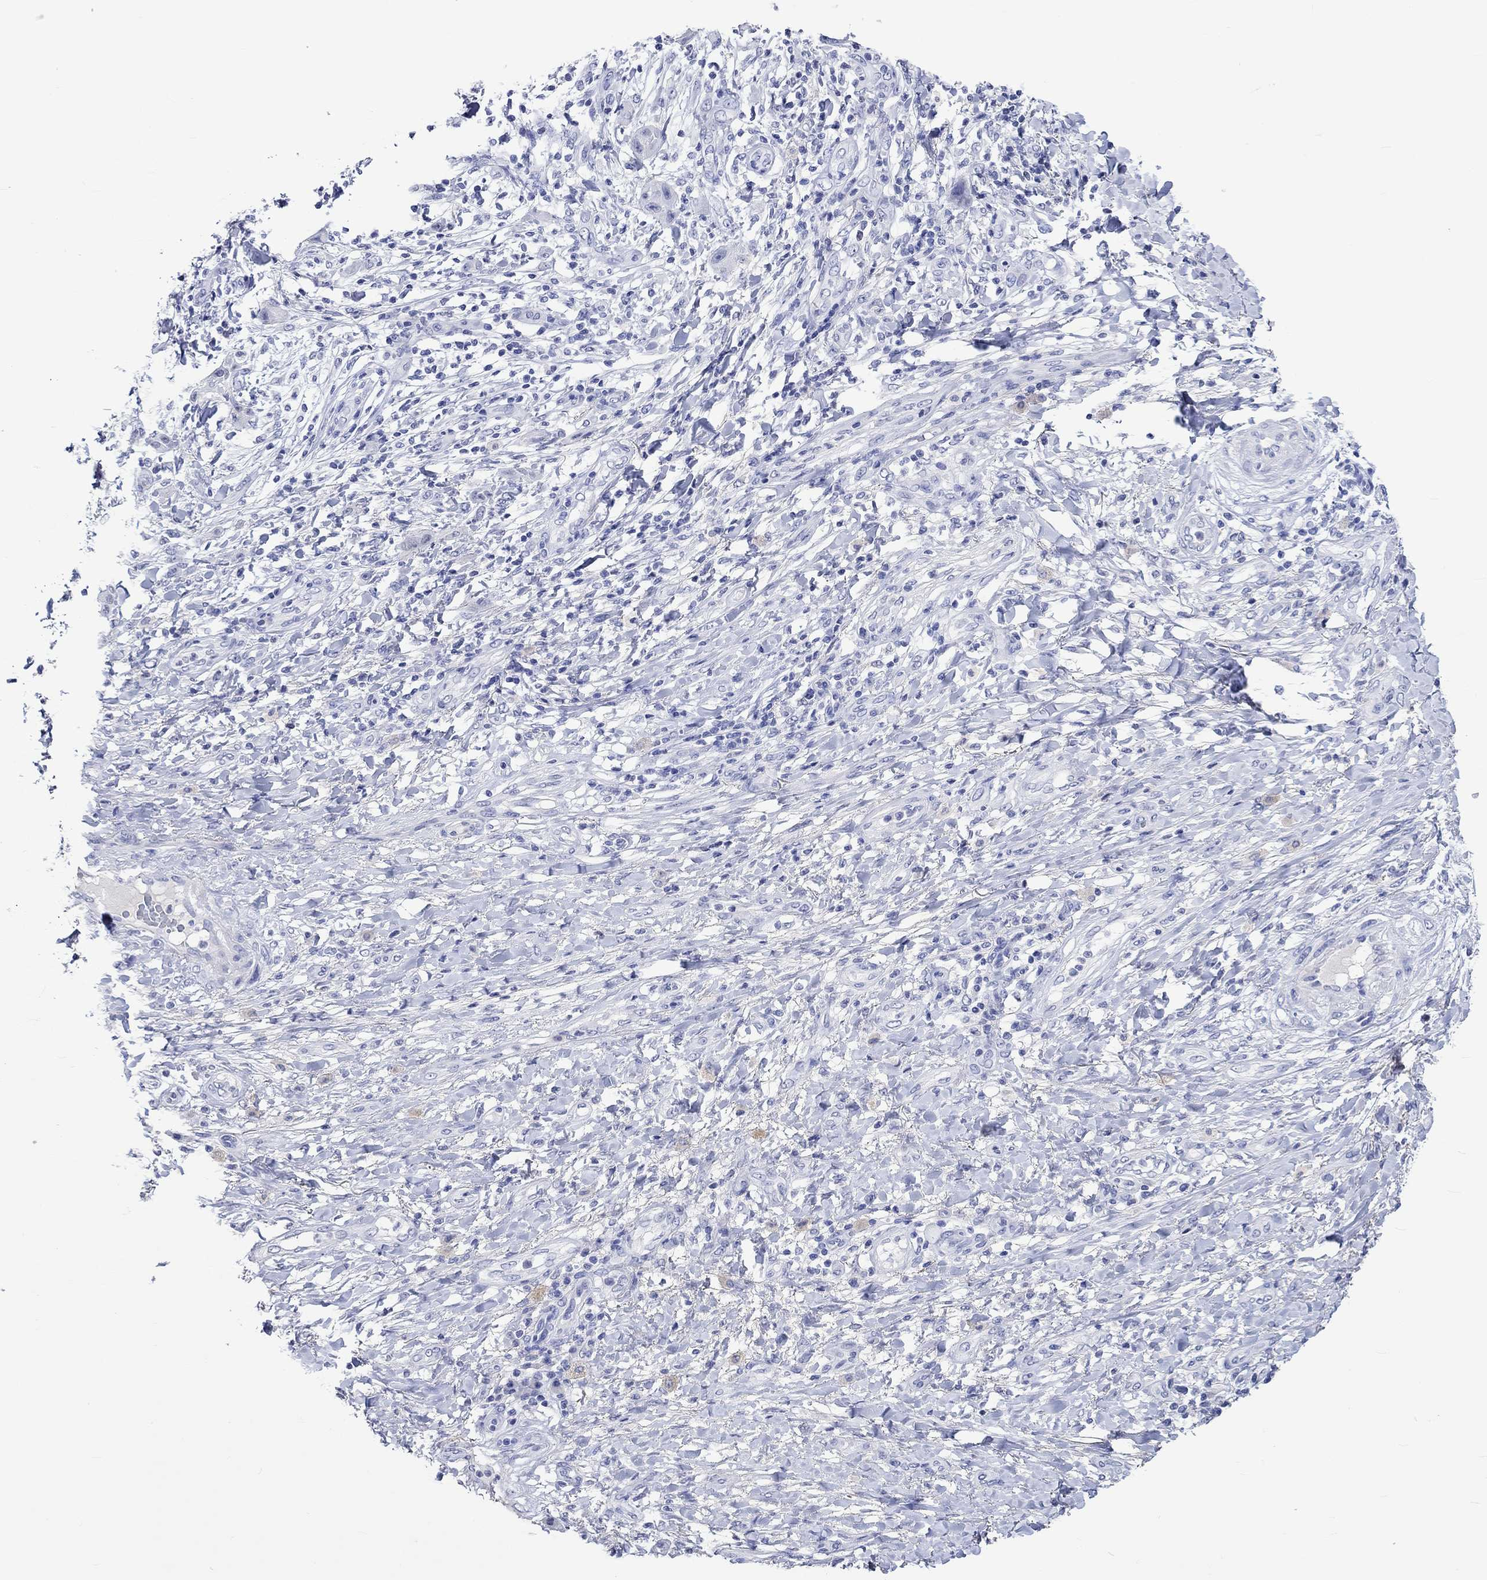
{"staining": {"intensity": "negative", "quantity": "none", "location": "none"}, "tissue": "skin cancer", "cell_type": "Tumor cells", "image_type": "cancer", "snomed": [{"axis": "morphology", "description": "Squamous cell carcinoma, NOS"}, {"axis": "topography", "description": "Skin"}], "caption": "A high-resolution micrograph shows immunohistochemistry (IHC) staining of skin cancer (squamous cell carcinoma), which demonstrates no significant staining in tumor cells.", "gene": "KLHL35", "patient": {"sex": "male", "age": 62}}